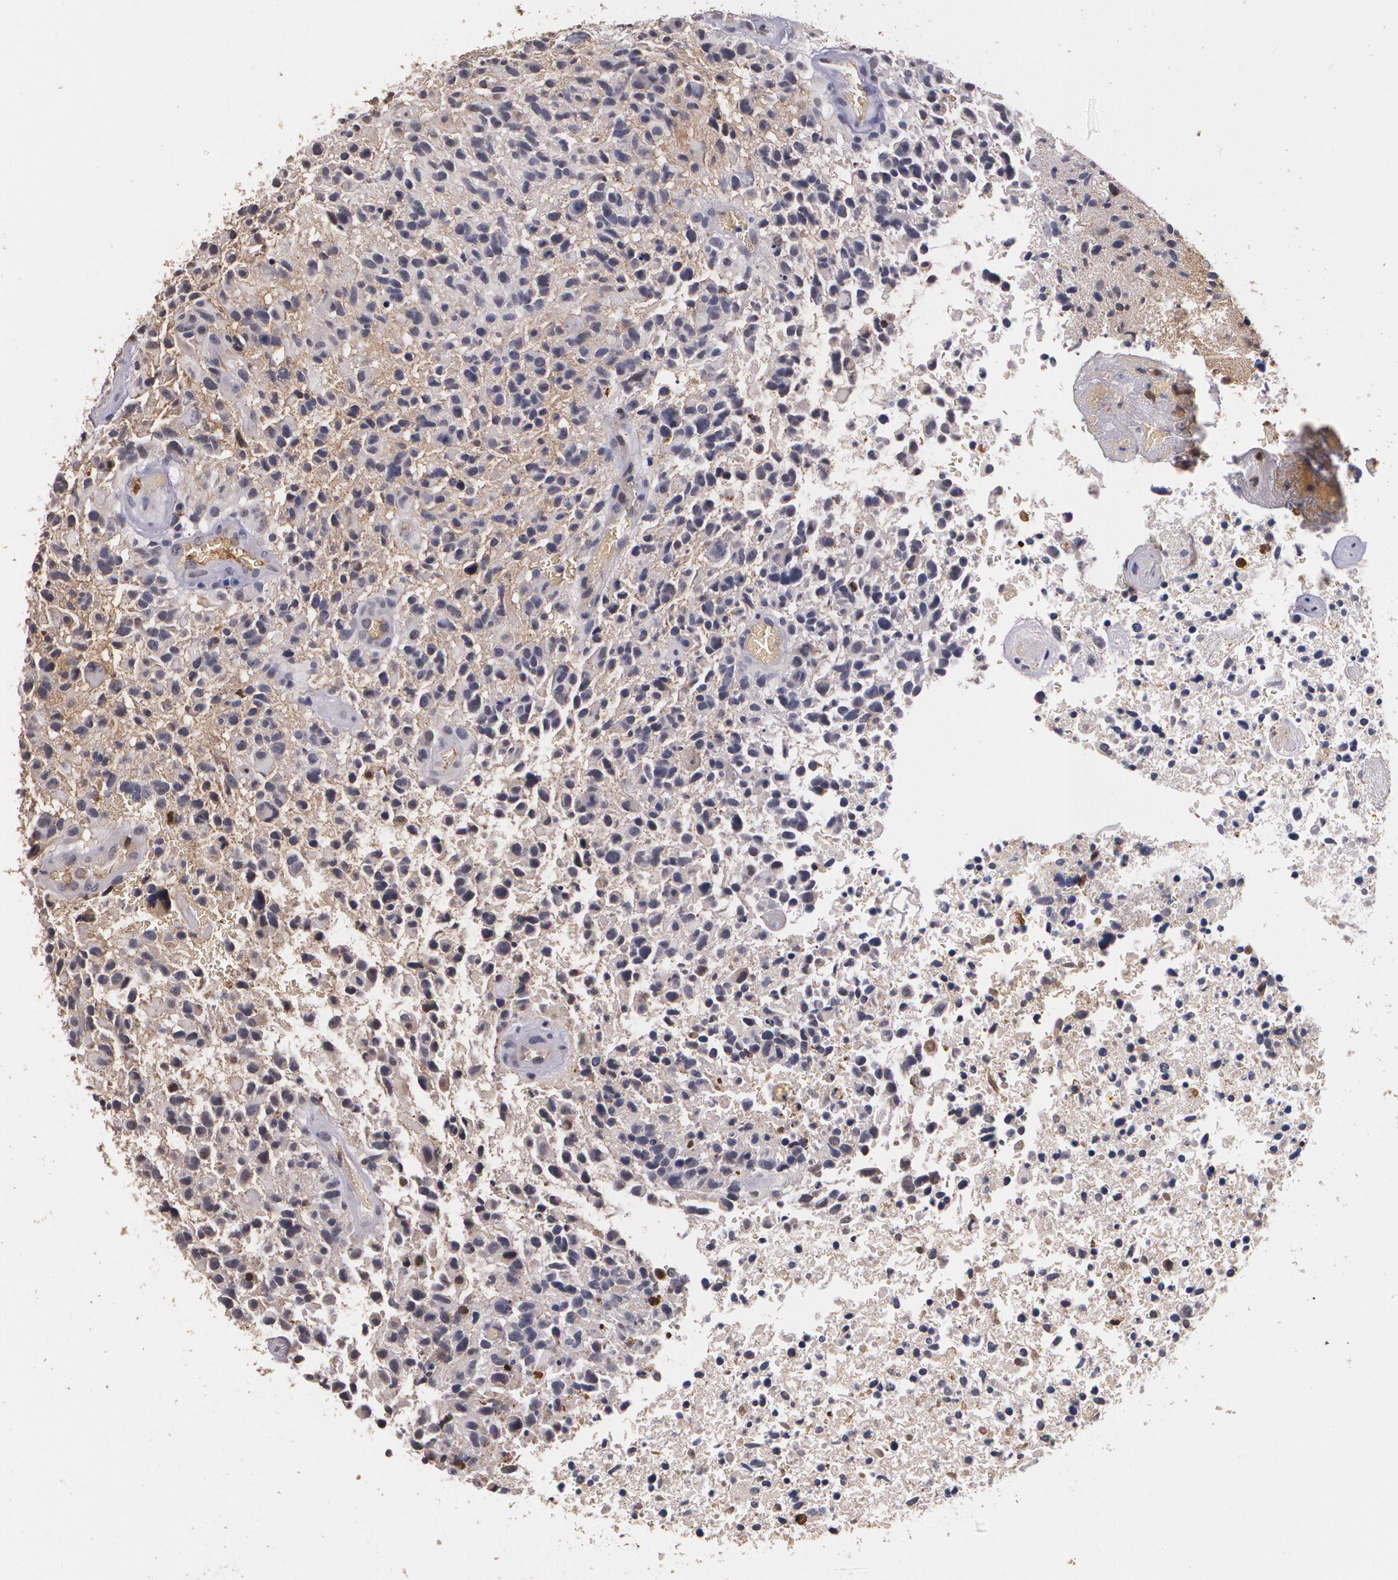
{"staining": {"intensity": "weak", "quantity": ">75%", "location": "cytoplasmic/membranous"}, "tissue": "glioma", "cell_type": "Tumor cells", "image_type": "cancer", "snomed": [{"axis": "morphology", "description": "Glioma, malignant, High grade"}, {"axis": "topography", "description": "Brain"}], "caption": "Malignant glioma (high-grade) stained with a protein marker exhibits weak staining in tumor cells.", "gene": "PTS", "patient": {"sex": "male", "age": 72}}